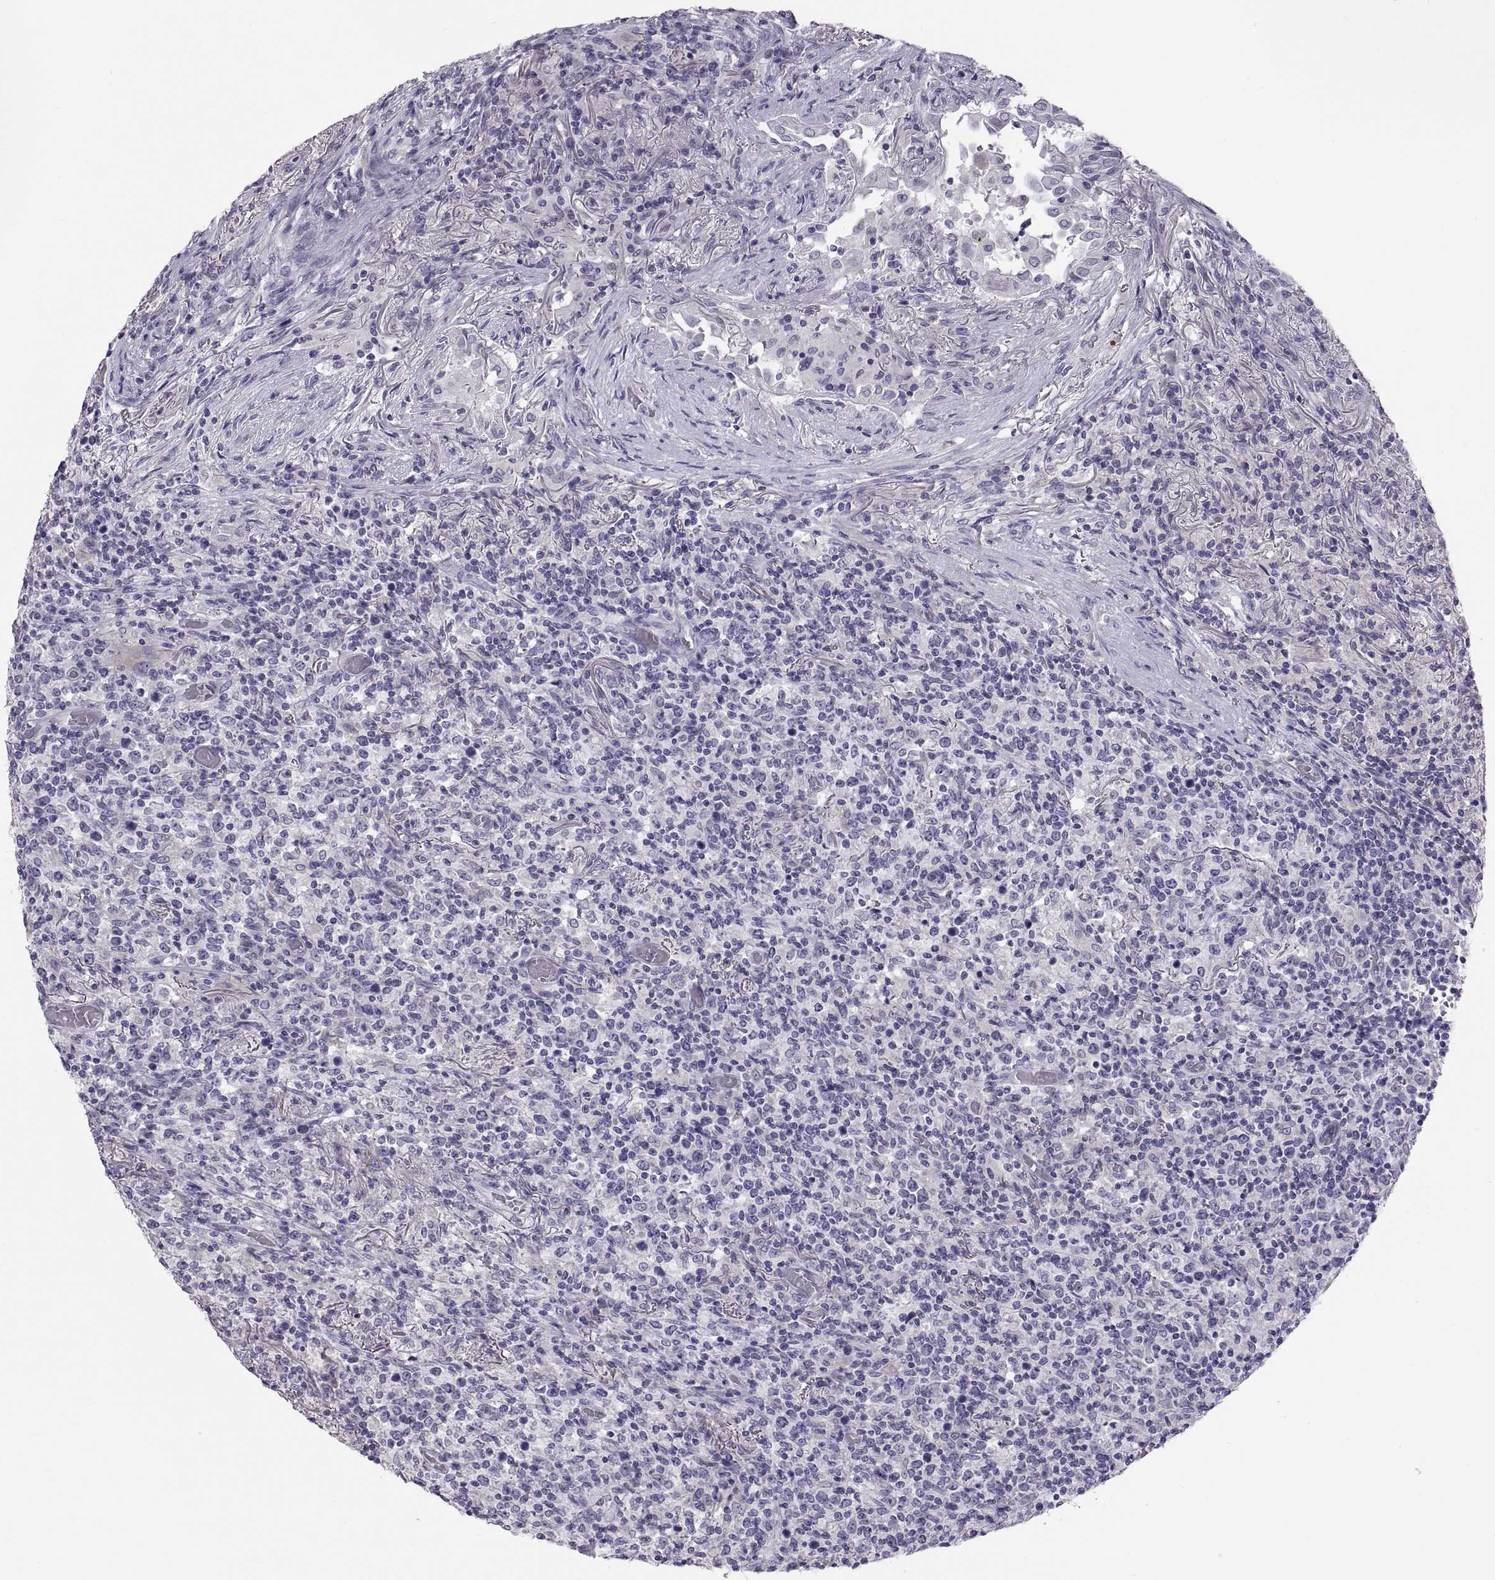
{"staining": {"intensity": "negative", "quantity": "none", "location": "none"}, "tissue": "lymphoma", "cell_type": "Tumor cells", "image_type": "cancer", "snomed": [{"axis": "morphology", "description": "Malignant lymphoma, non-Hodgkin's type, High grade"}, {"axis": "topography", "description": "Lung"}], "caption": "High-grade malignant lymphoma, non-Hodgkin's type stained for a protein using immunohistochemistry demonstrates no staining tumor cells.", "gene": "WBP2NL", "patient": {"sex": "male", "age": 79}}